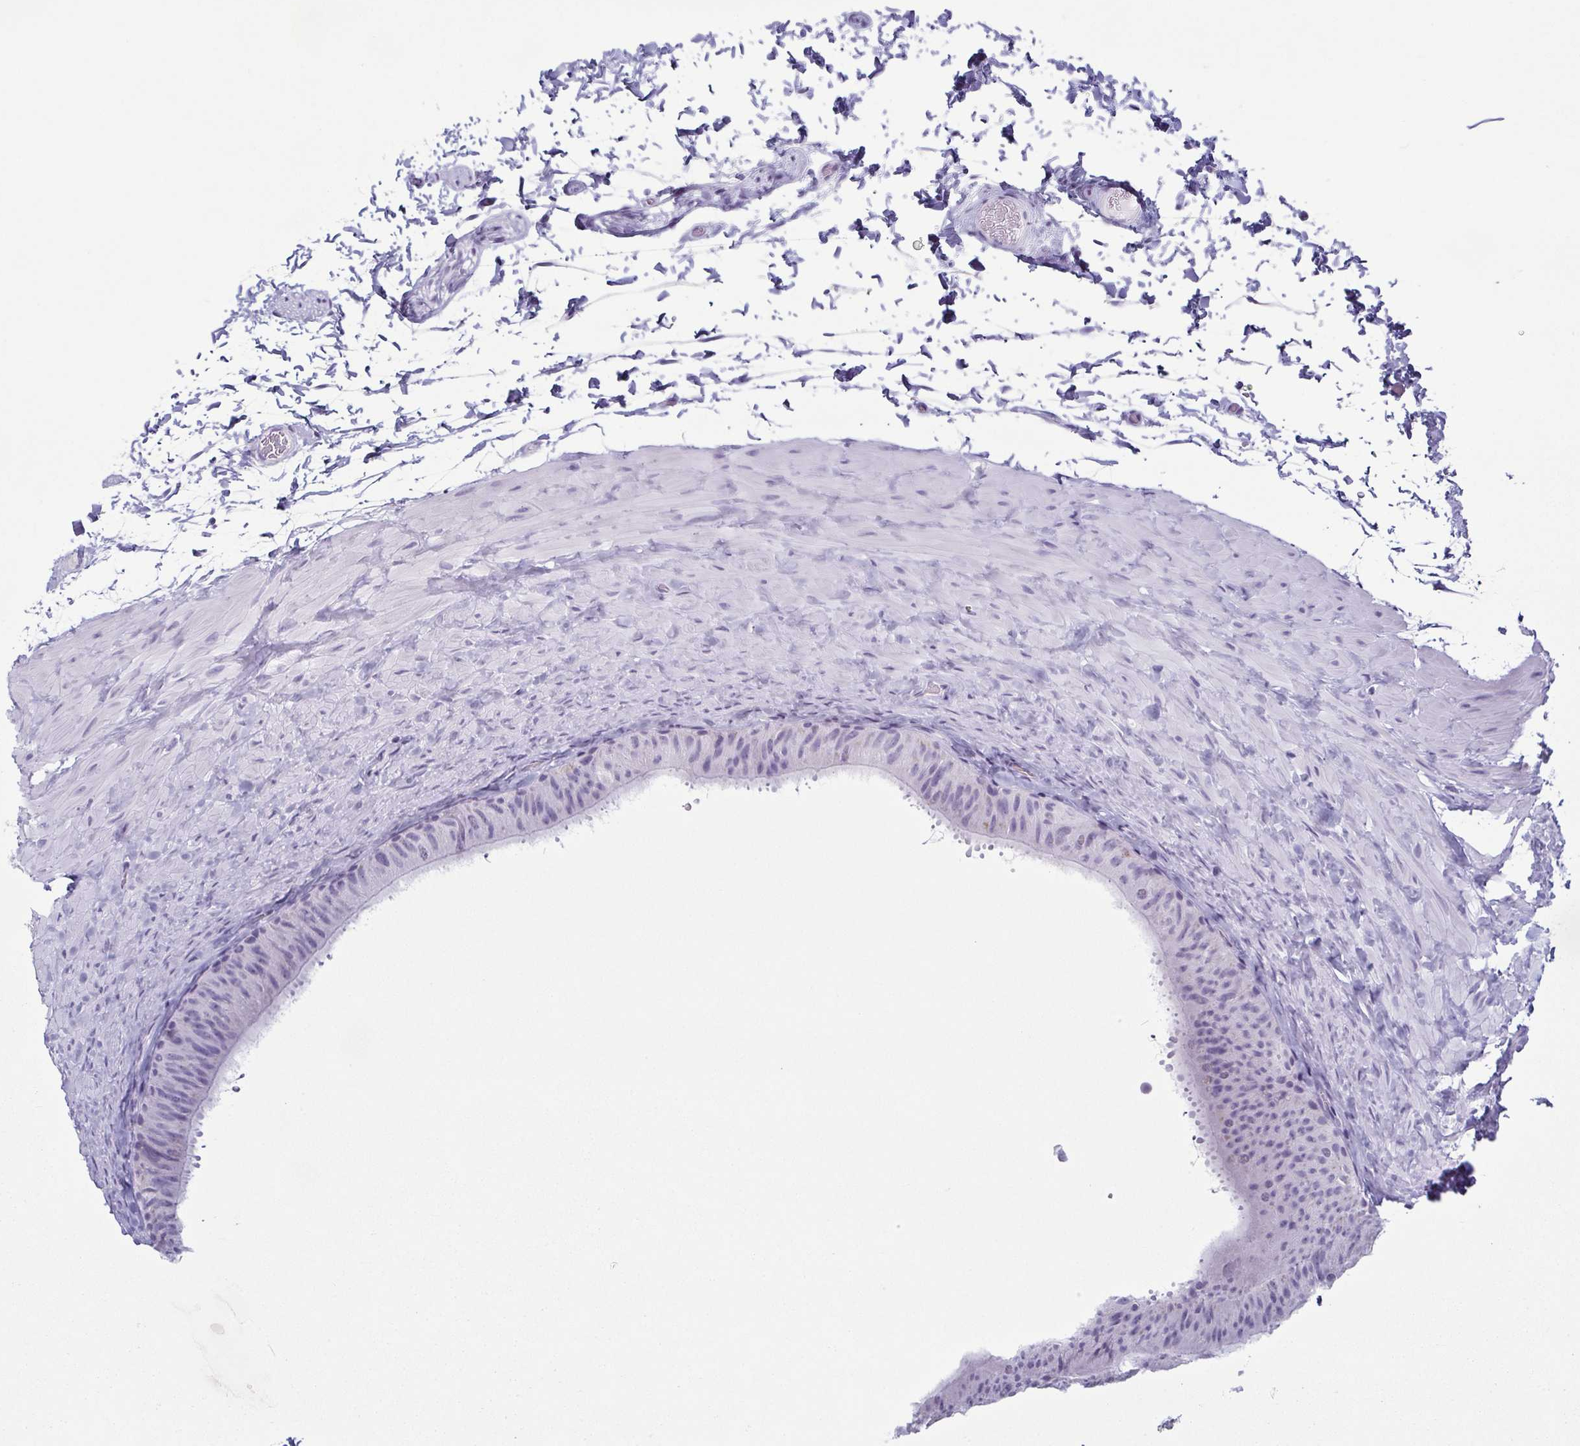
{"staining": {"intensity": "negative", "quantity": "none", "location": "none"}, "tissue": "epididymis", "cell_type": "Glandular cells", "image_type": "normal", "snomed": [{"axis": "morphology", "description": "Normal tissue, NOS"}, {"axis": "topography", "description": "Epididymis, spermatic cord, NOS"}, {"axis": "topography", "description": "Epididymis"}], "caption": "Immunohistochemical staining of unremarkable human epididymis exhibits no significant positivity in glandular cells.", "gene": "KRT78", "patient": {"sex": "male", "age": 31}}